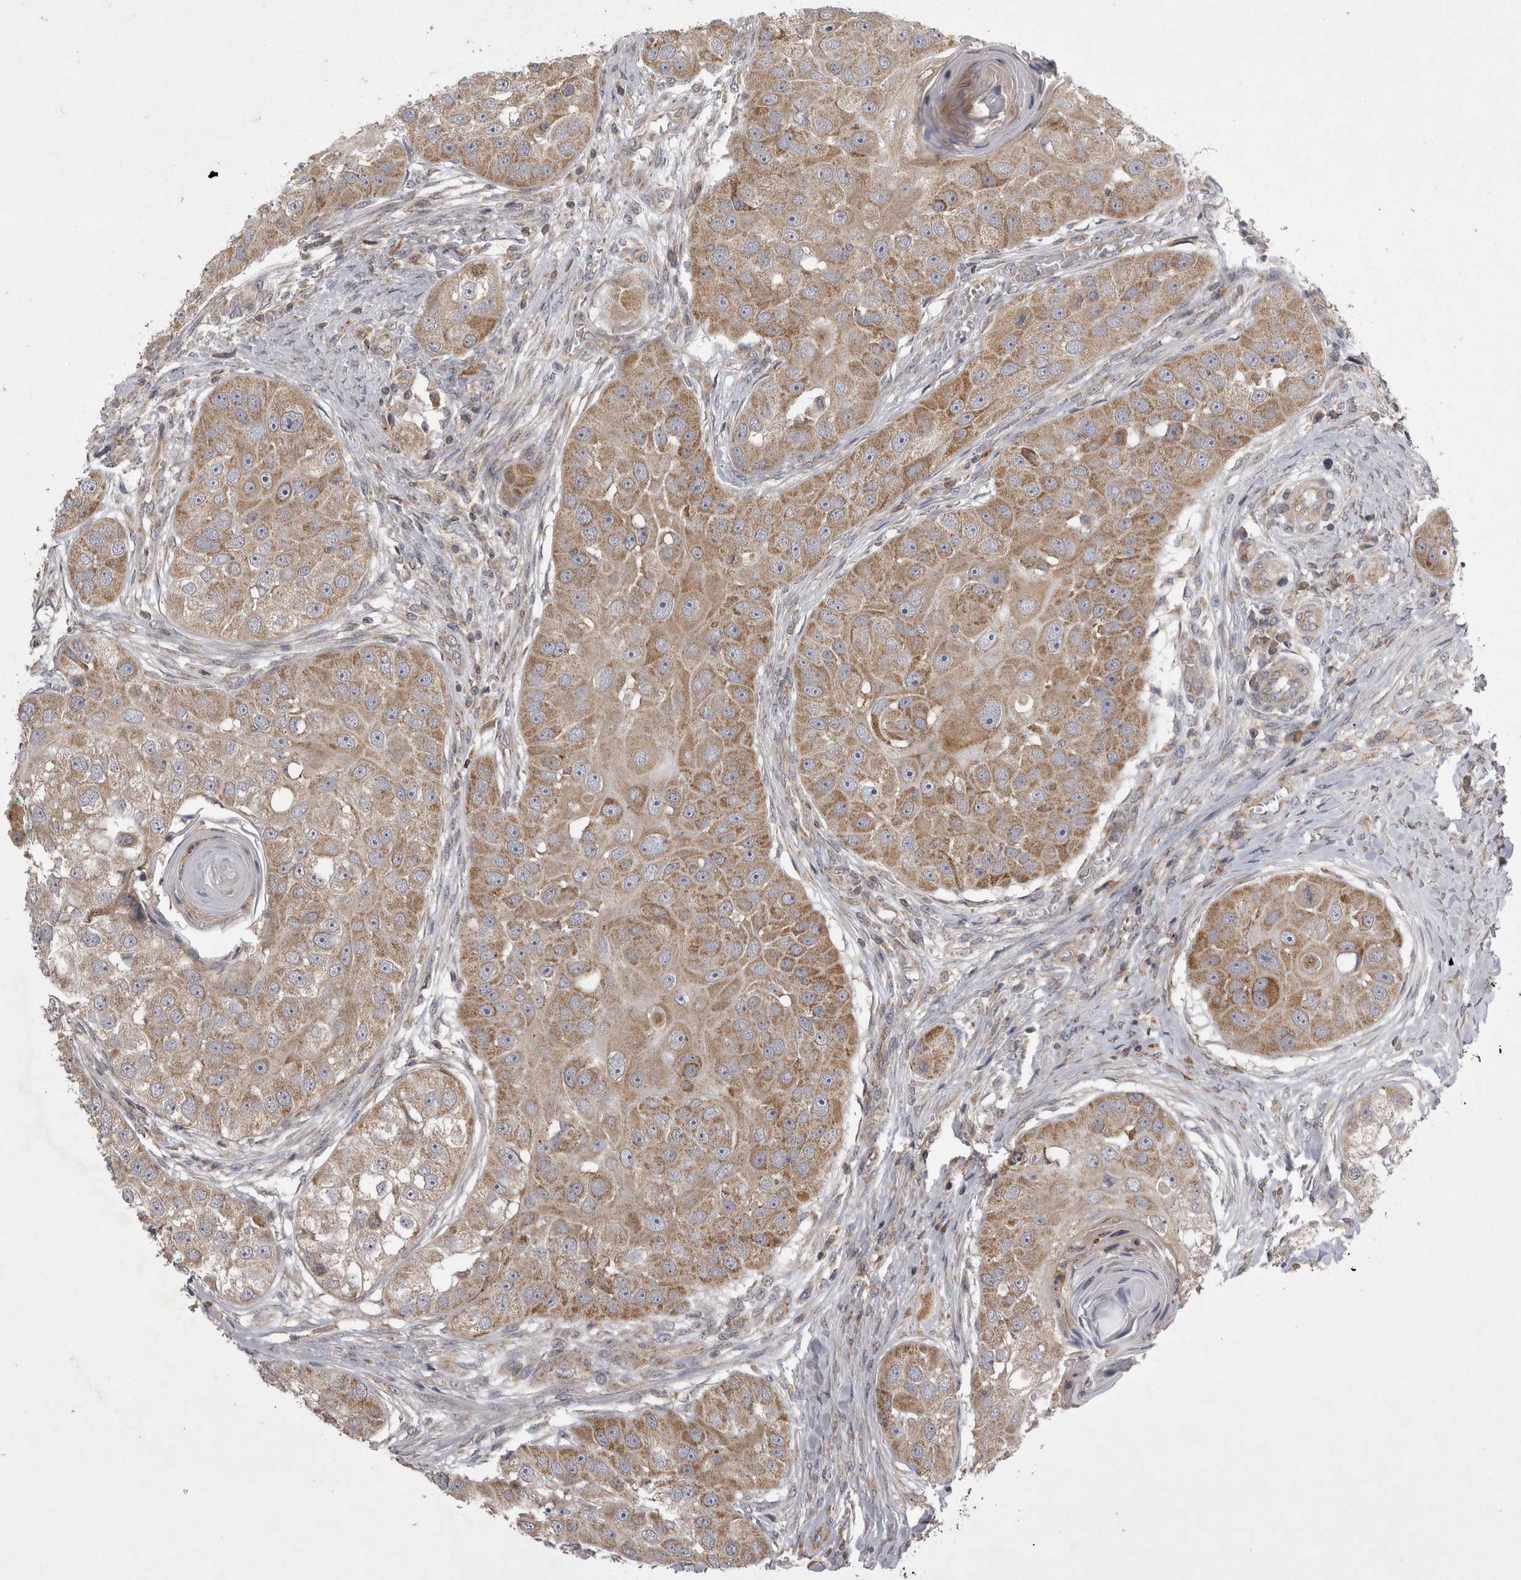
{"staining": {"intensity": "moderate", "quantity": ">75%", "location": "cytoplasmic/membranous"}, "tissue": "head and neck cancer", "cell_type": "Tumor cells", "image_type": "cancer", "snomed": [{"axis": "morphology", "description": "Normal tissue, NOS"}, {"axis": "morphology", "description": "Squamous cell carcinoma, NOS"}, {"axis": "topography", "description": "Skeletal muscle"}, {"axis": "topography", "description": "Head-Neck"}], "caption": "Moderate cytoplasmic/membranous positivity for a protein is seen in approximately >75% of tumor cells of head and neck cancer using immunohistochemistry (IHC).", "gene": "TSPOAP1", "patient": {"sex": "male", "age": 51}}